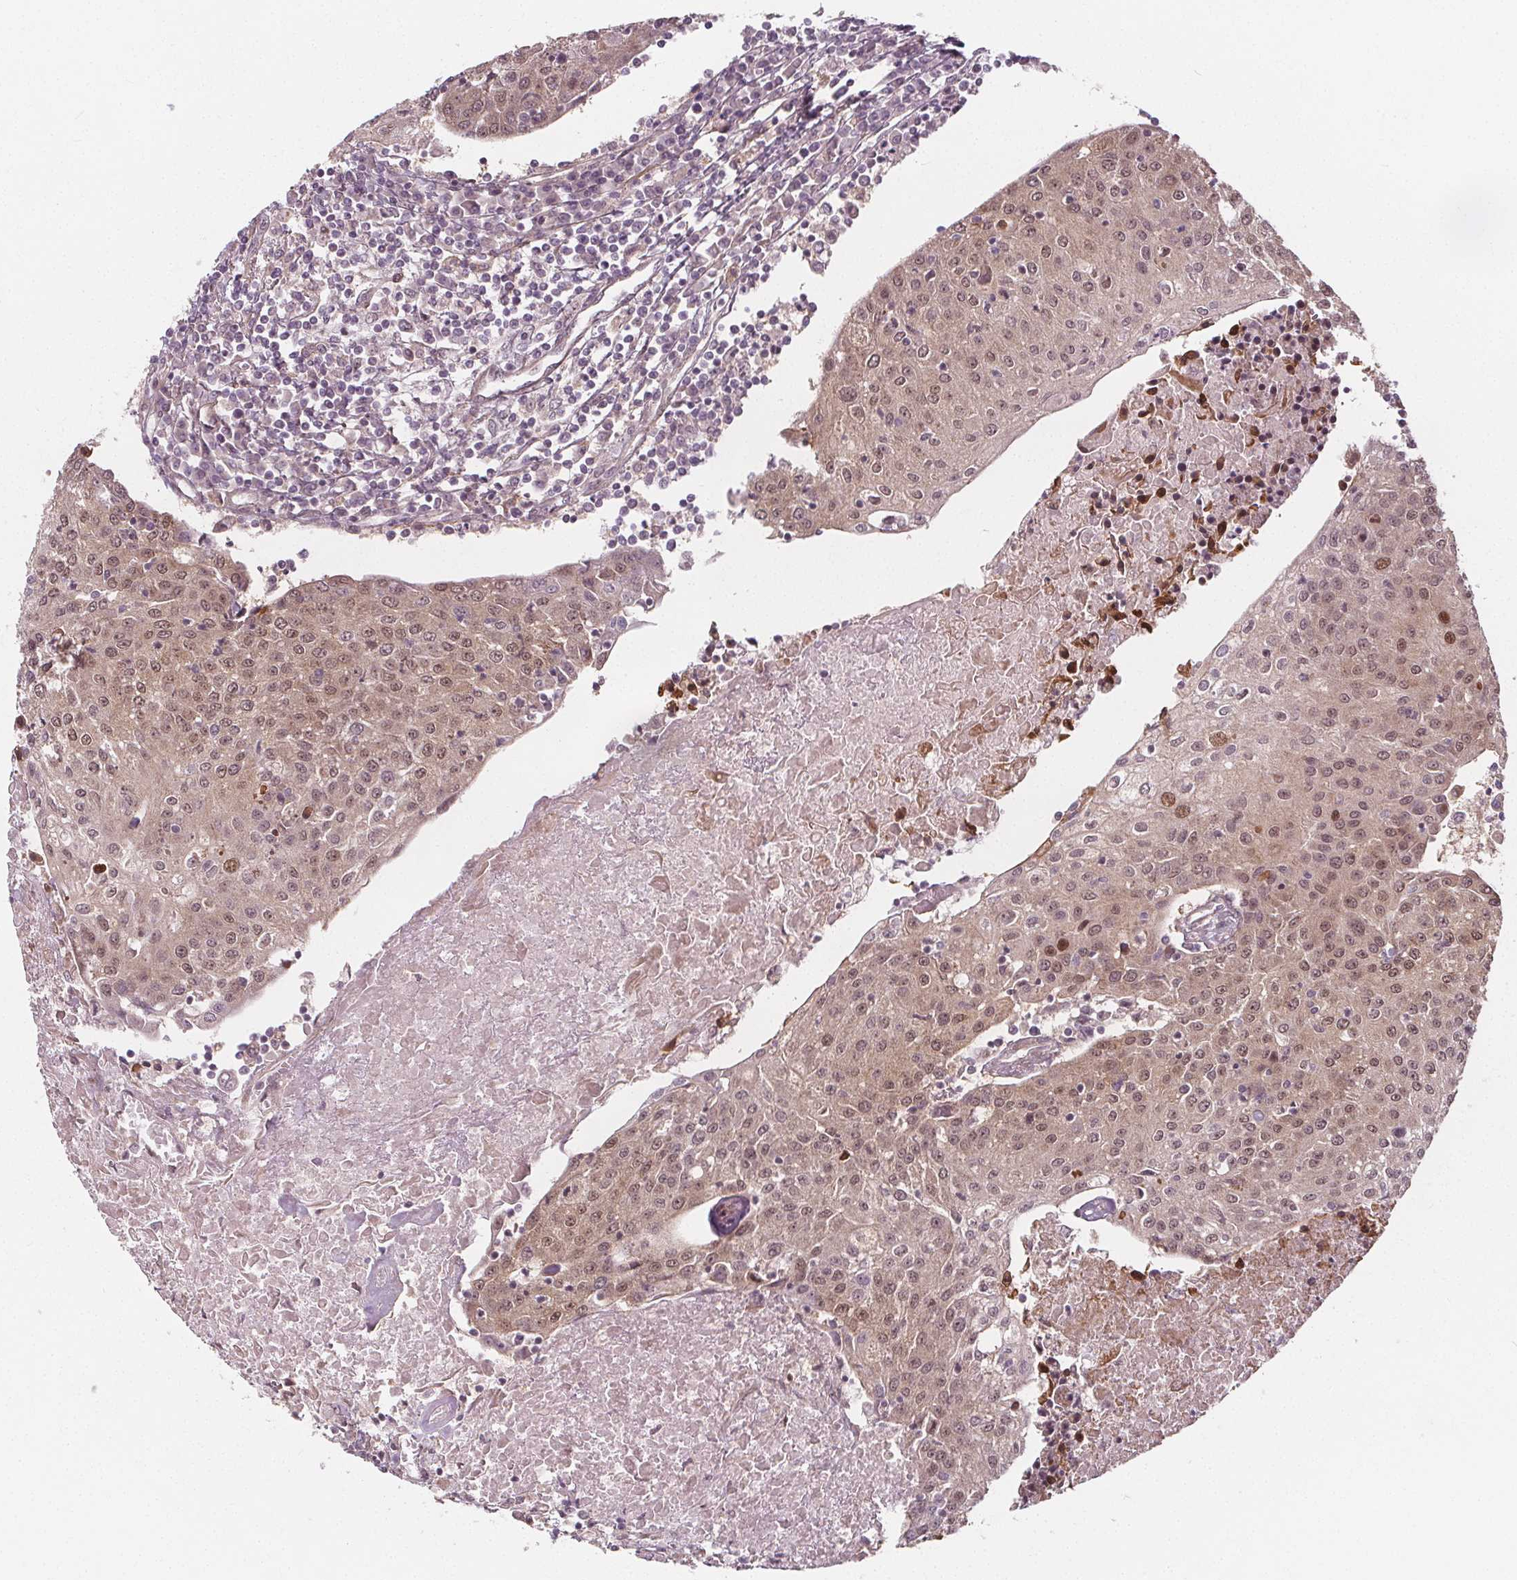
{"staining": {"intensity": "weak", "quantity": "25%-75%", "location": "cytoplasmic/membranous,nuclear"}, "tissue": "urothelial cancer", "cell_type": "Tumor cells", "image_type": "cancer", "snomed": [{"axis": "morphology", "description": "Urothelial carcinoma, High grade"}, {"axis": "topography", "description": "Urinary bladder"}], "caption": "Immunohistochemical staining of high-grade urothelial carcinoma shows low levels of weak cytoplasmic/membranous and nuclear protein staining in about 25%-75% of tumor cells. Immunohistochemistry stains the protein of interest in brown and the nuclei are stained blue.", "gene": "AKT1S1", "patient": {"sex": "female", "age": 85}}